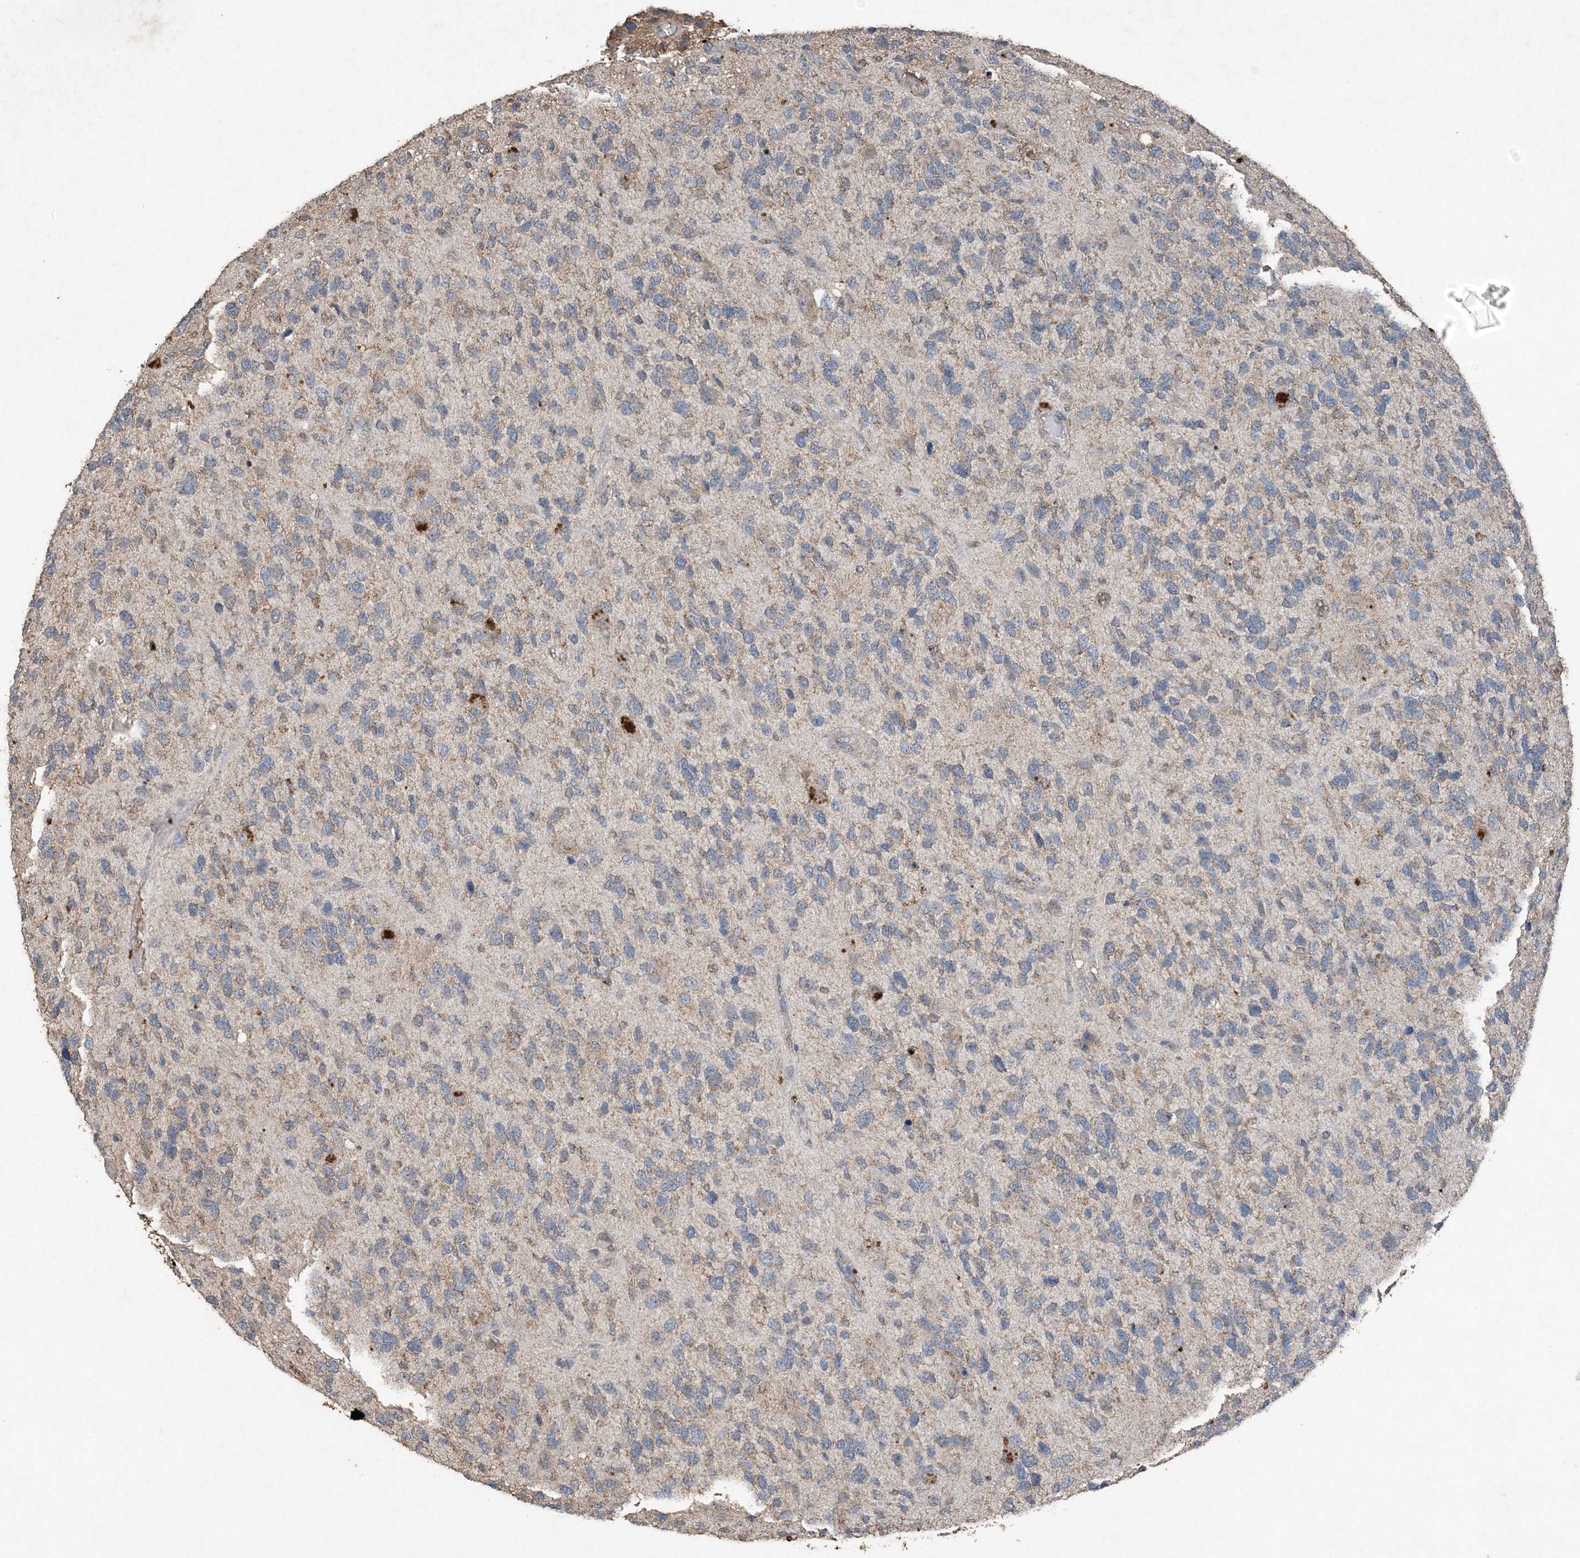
{"staining": {"intensity": "weak", "quantity": "<25%", "location": "cytoplasmic/membranous"}, "tissue": "glioma", "cell_type": "Tumor cells", "image_type": "cancer", "snomed": [{"axis": "morphology", "description": "Glioma, malignant, High grade"}, {"axis": "topography", "description": "Brain"}], "caption": "Tumor cells show no significant protein positivity in high-grade glioma (malignant). (DAB immunohistochemistry, high magnification).", "gene": "FCN3", "patient": {"sex": "female", "age": 58}}